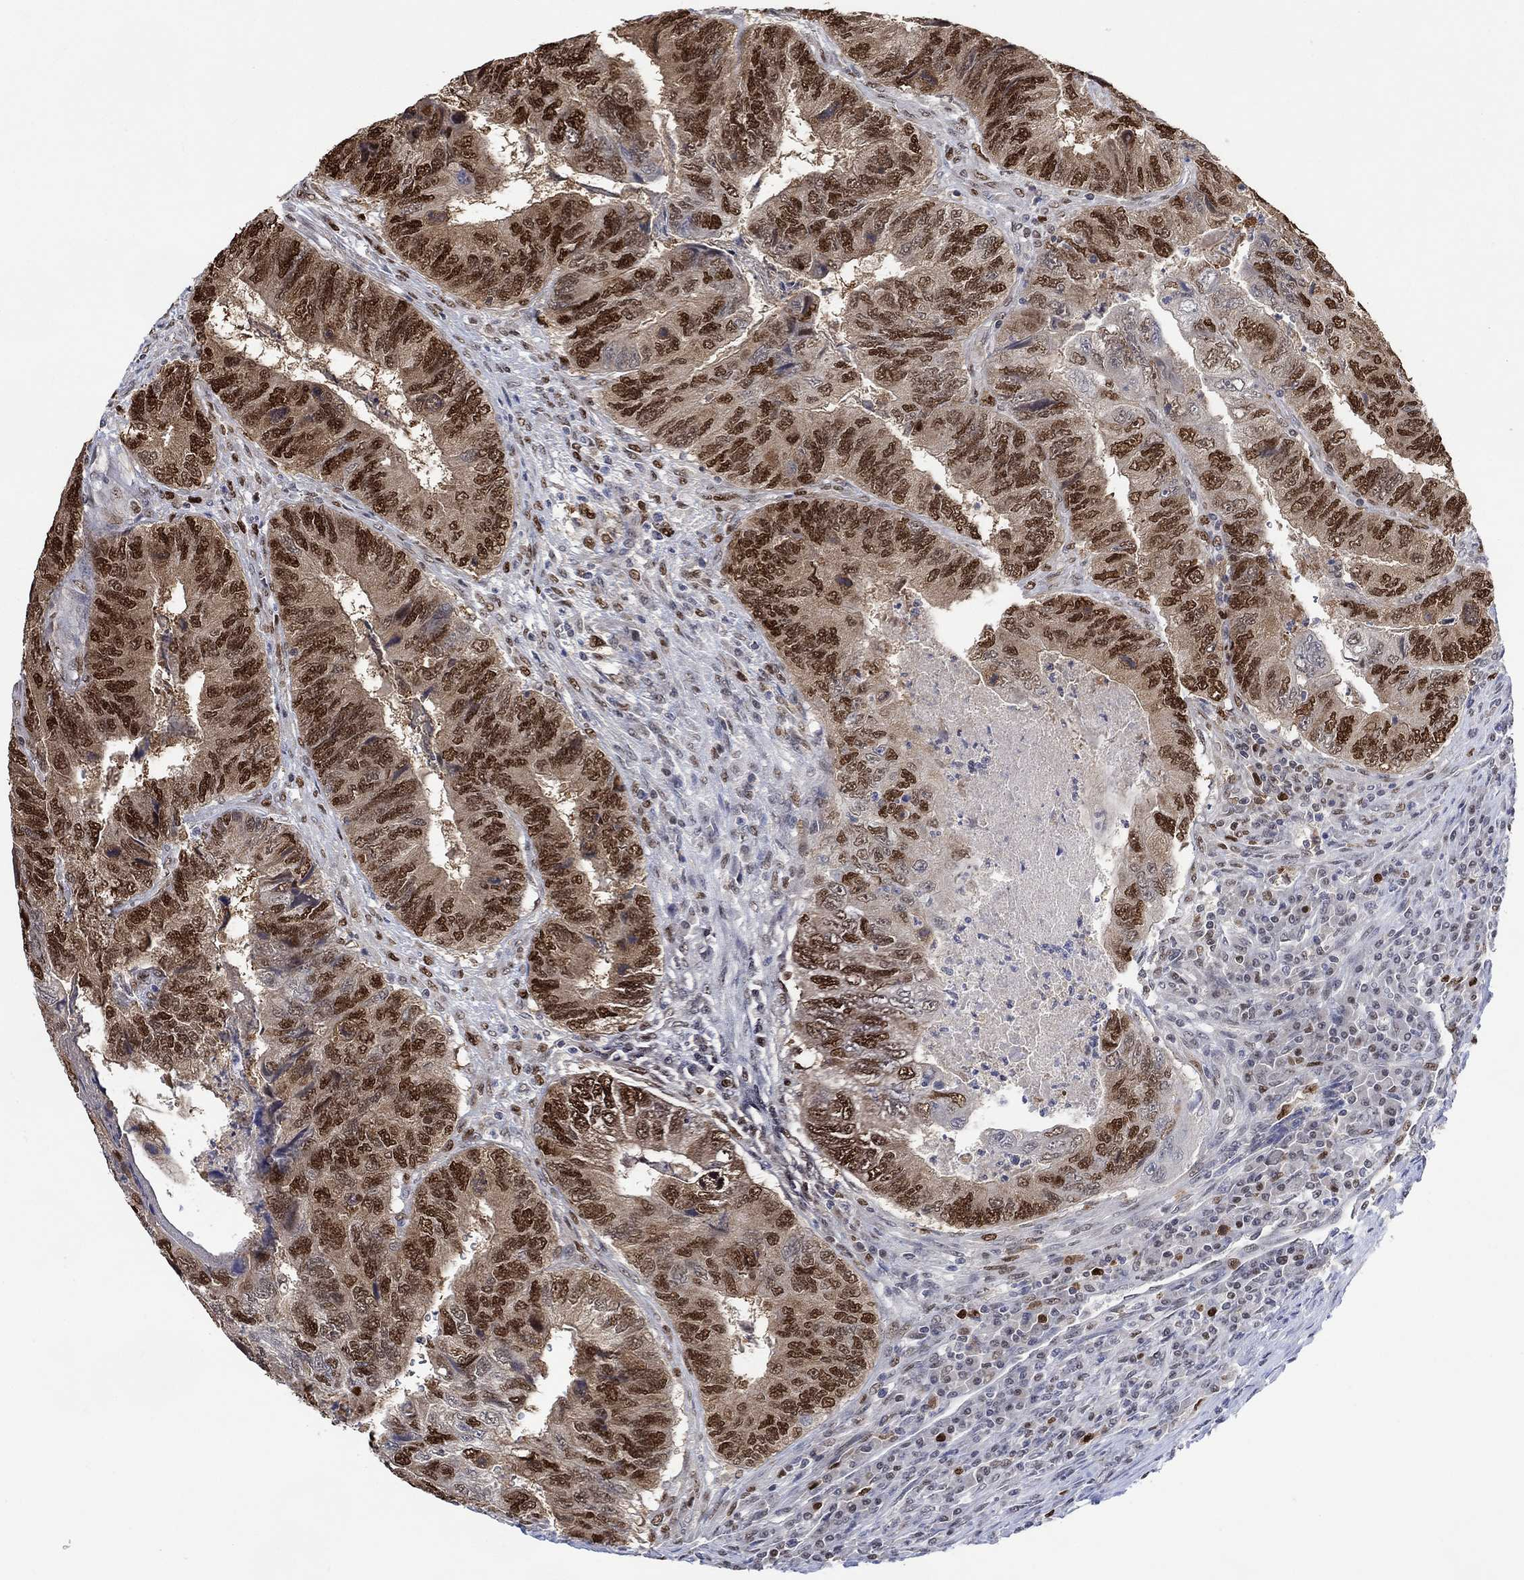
{"staining": {"intensity": "strong", "quantity": ">75%", "location": "nuclear"}, "tissue": "colorectal cancer", "cell_type": "Tumor cells", "image_type": "cancer", "snomed": [{"axis": "morphology", "description": "Adenocarcinoma, NOS"}, {"axis": "topography", "description": "Colon"}], "caption": "DAB immunohistochemical staining of colorectal cancer (adenocarcinoma) shows strong nuclear protein positivity in about >75% of tumor cells.", "gene": "RAD54L2", "patient": {"sex": "female", "age": 67}}